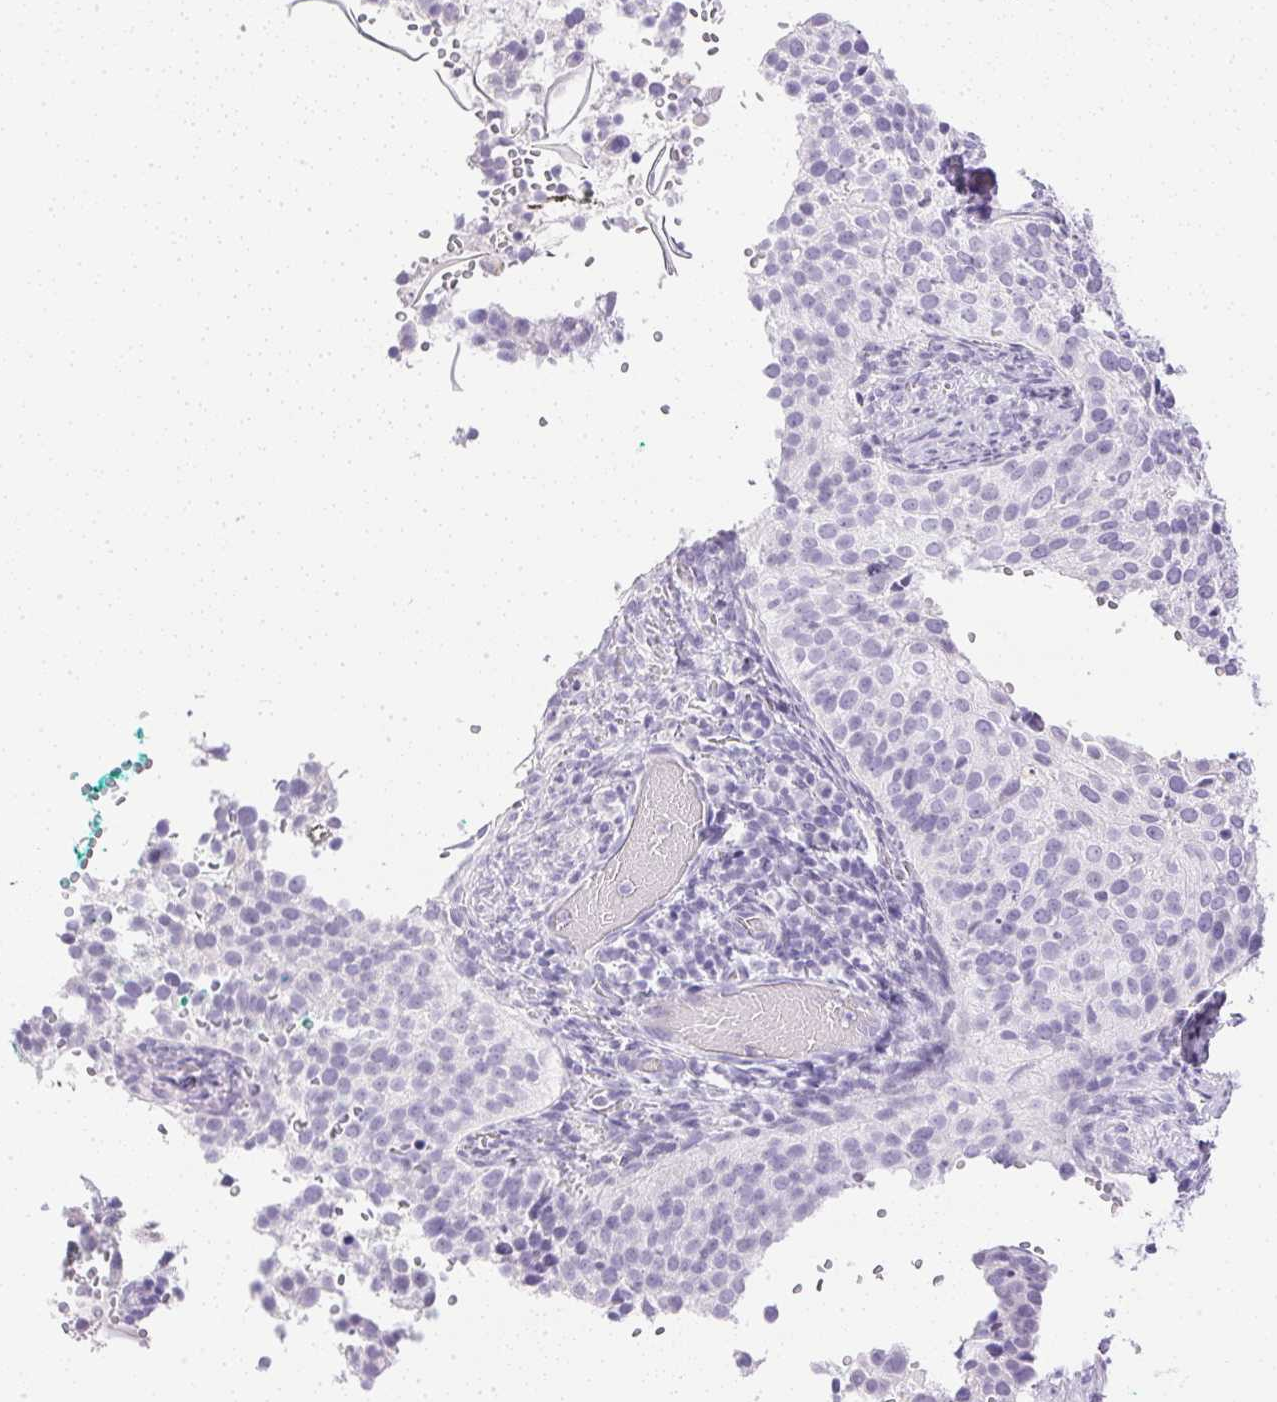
{"staining": {"intensity": "negative", "quantity": "none", "location": "none"}, "tissue": "cervical cancer", "cell_type": "Tumor cells", "image_type": "cancer", "snomed": [{"axis": "morphology", "description": "Squamous cell carcinoma, NOS"}, {"axis": "topography", "description": "Cervix"}], "caption": "Immunohistochemistry histopathology image of human squamous cell carcinoma (cervical) stained for a protein (brown), which exhibits no expression in tumor cells. (DAB immunohistochemistry (IHC), high magnification).", "gene": "CPB1", "patient": {"sex": "female", "age": 44}}